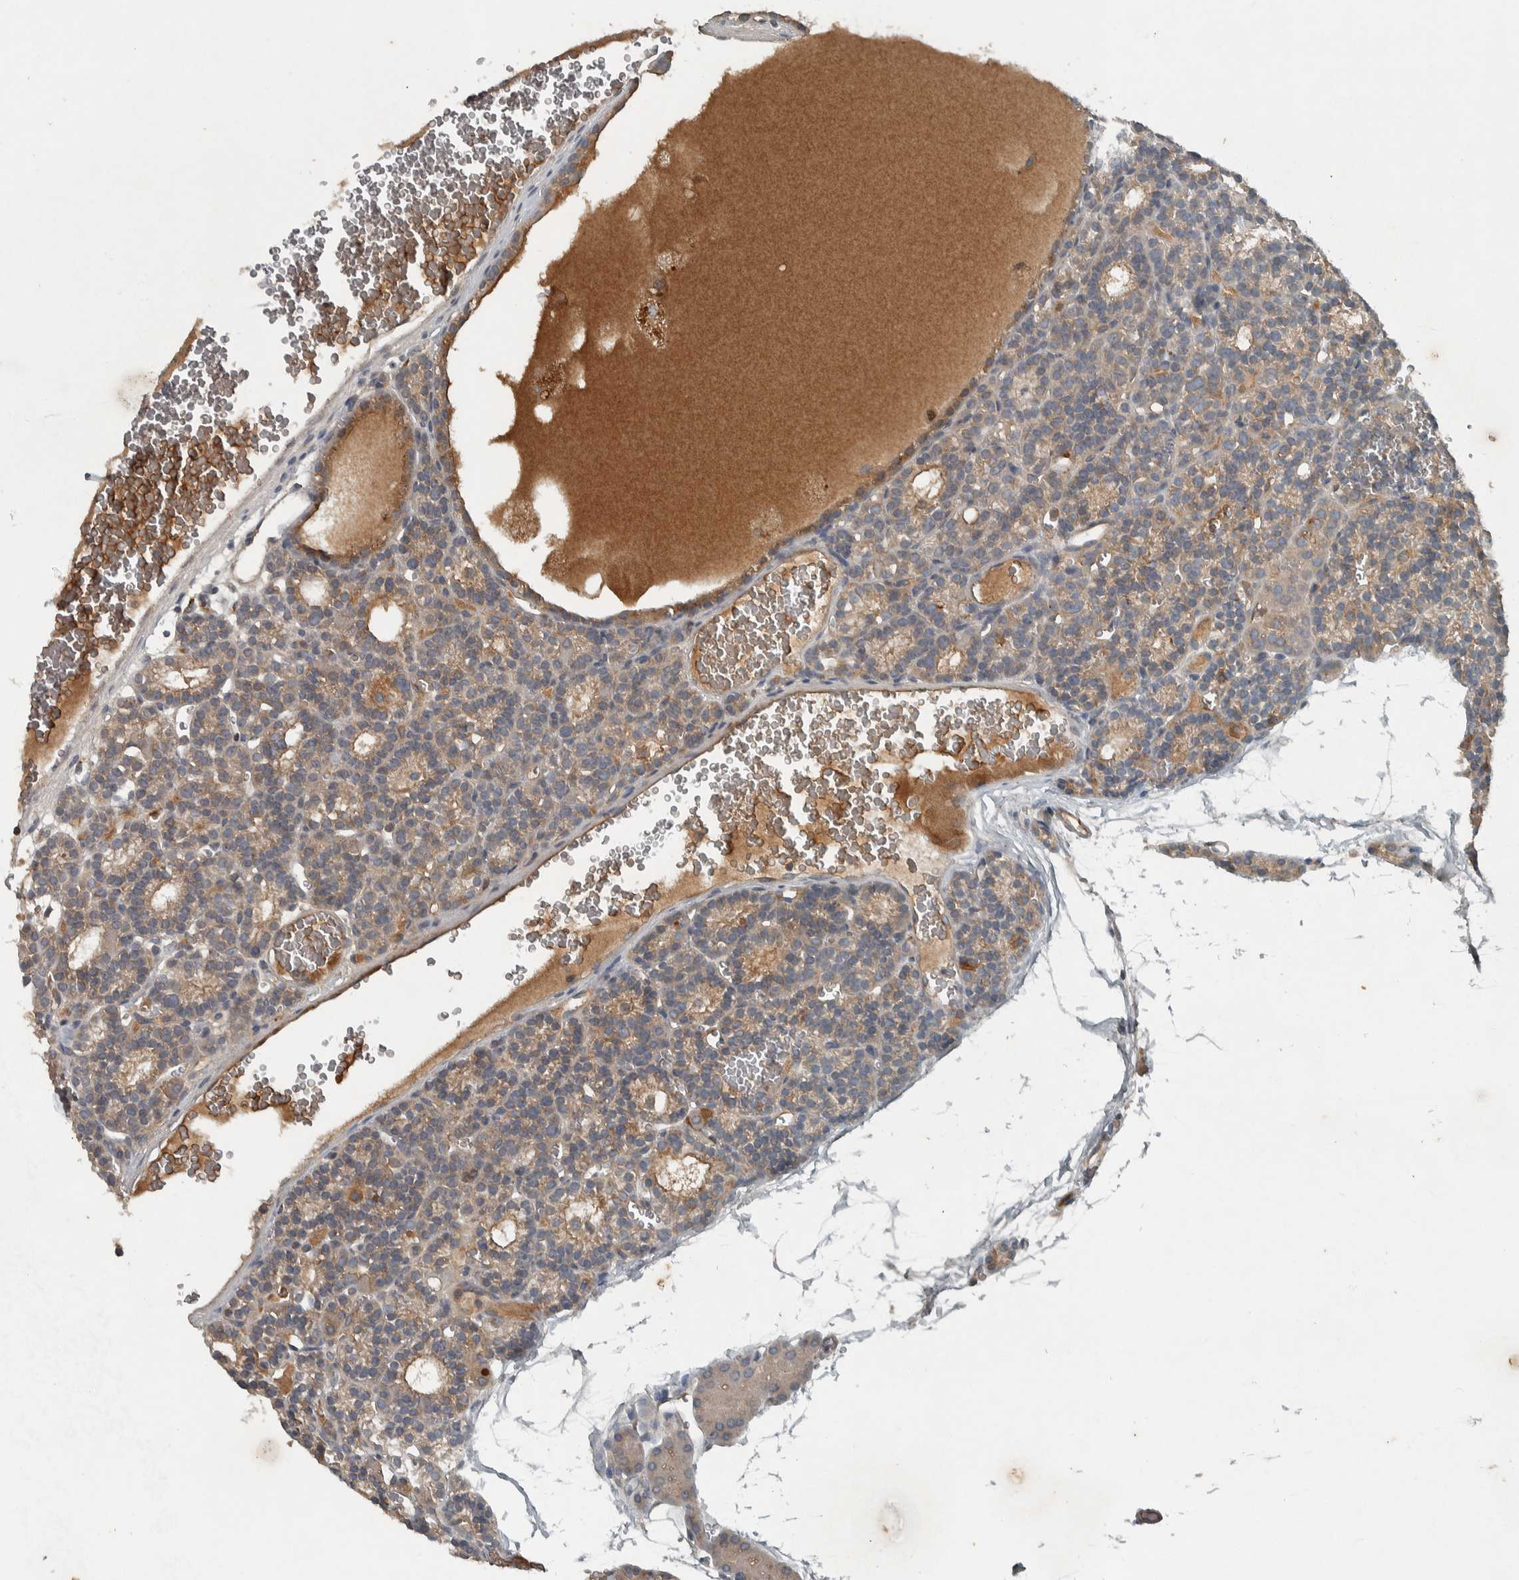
{"staining": {"intensity": "weak", "quantity": ">75%", "location": "cytoplasmic/membranous"}, "tissue": "parathyroid gland", "cell_type": "Glandular cells", "image_type": "normal", "snomed": [{"axis": "morphology", "description": "Normal tissue, NOS"}, {"axis": "morphology", "description": "Adenoma, NOS"}, {"axis": "topography", "description": "Parathyroid gland"}], "caption": "Immunohistochemistry (IHC) (DAB) staining of normal parathyroid gland exhibits weak cytoplasmic/membranous protein expression in approximately >75% of glandular cells.", "gene": "CLCN2", "patient": {"sex": "female", "age": 58}}